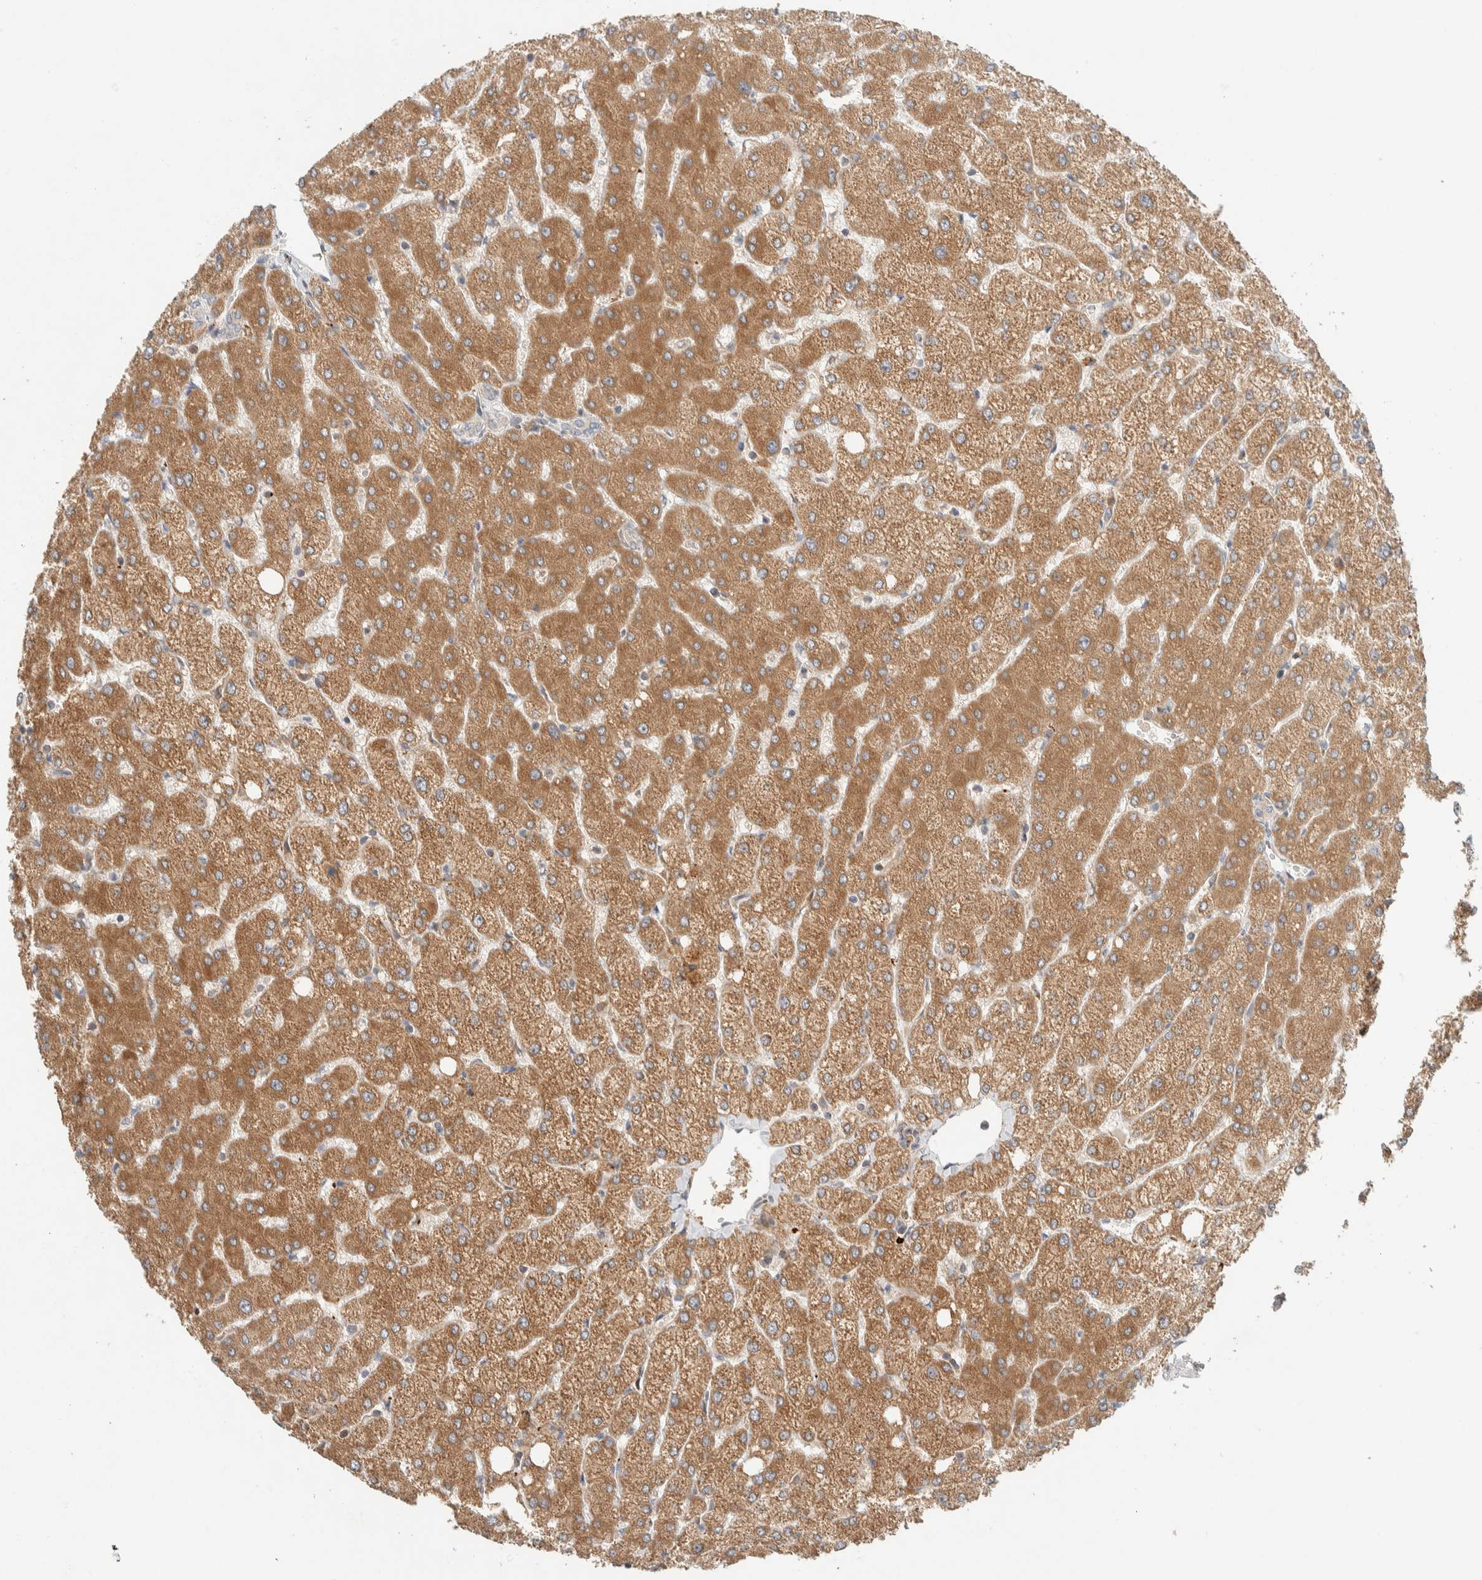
{"staining": {"intensity": "negative", "quantity": "none", "location": "none"}, "tissue": "liver", "cell_type": "Cholangiocytes", "image_type": "normal", "snomed": [{"axis": "morphology", "description": "Normal tissue, NOS"}, {"axis": "topography", "description": "Liver"}], "caption": "Immunohistochemistry (IHC) of benign liver reveals no positivity in cholangiocytes.", "gene": "KIF9", "patient": {"sex": "female", "age": 54}}